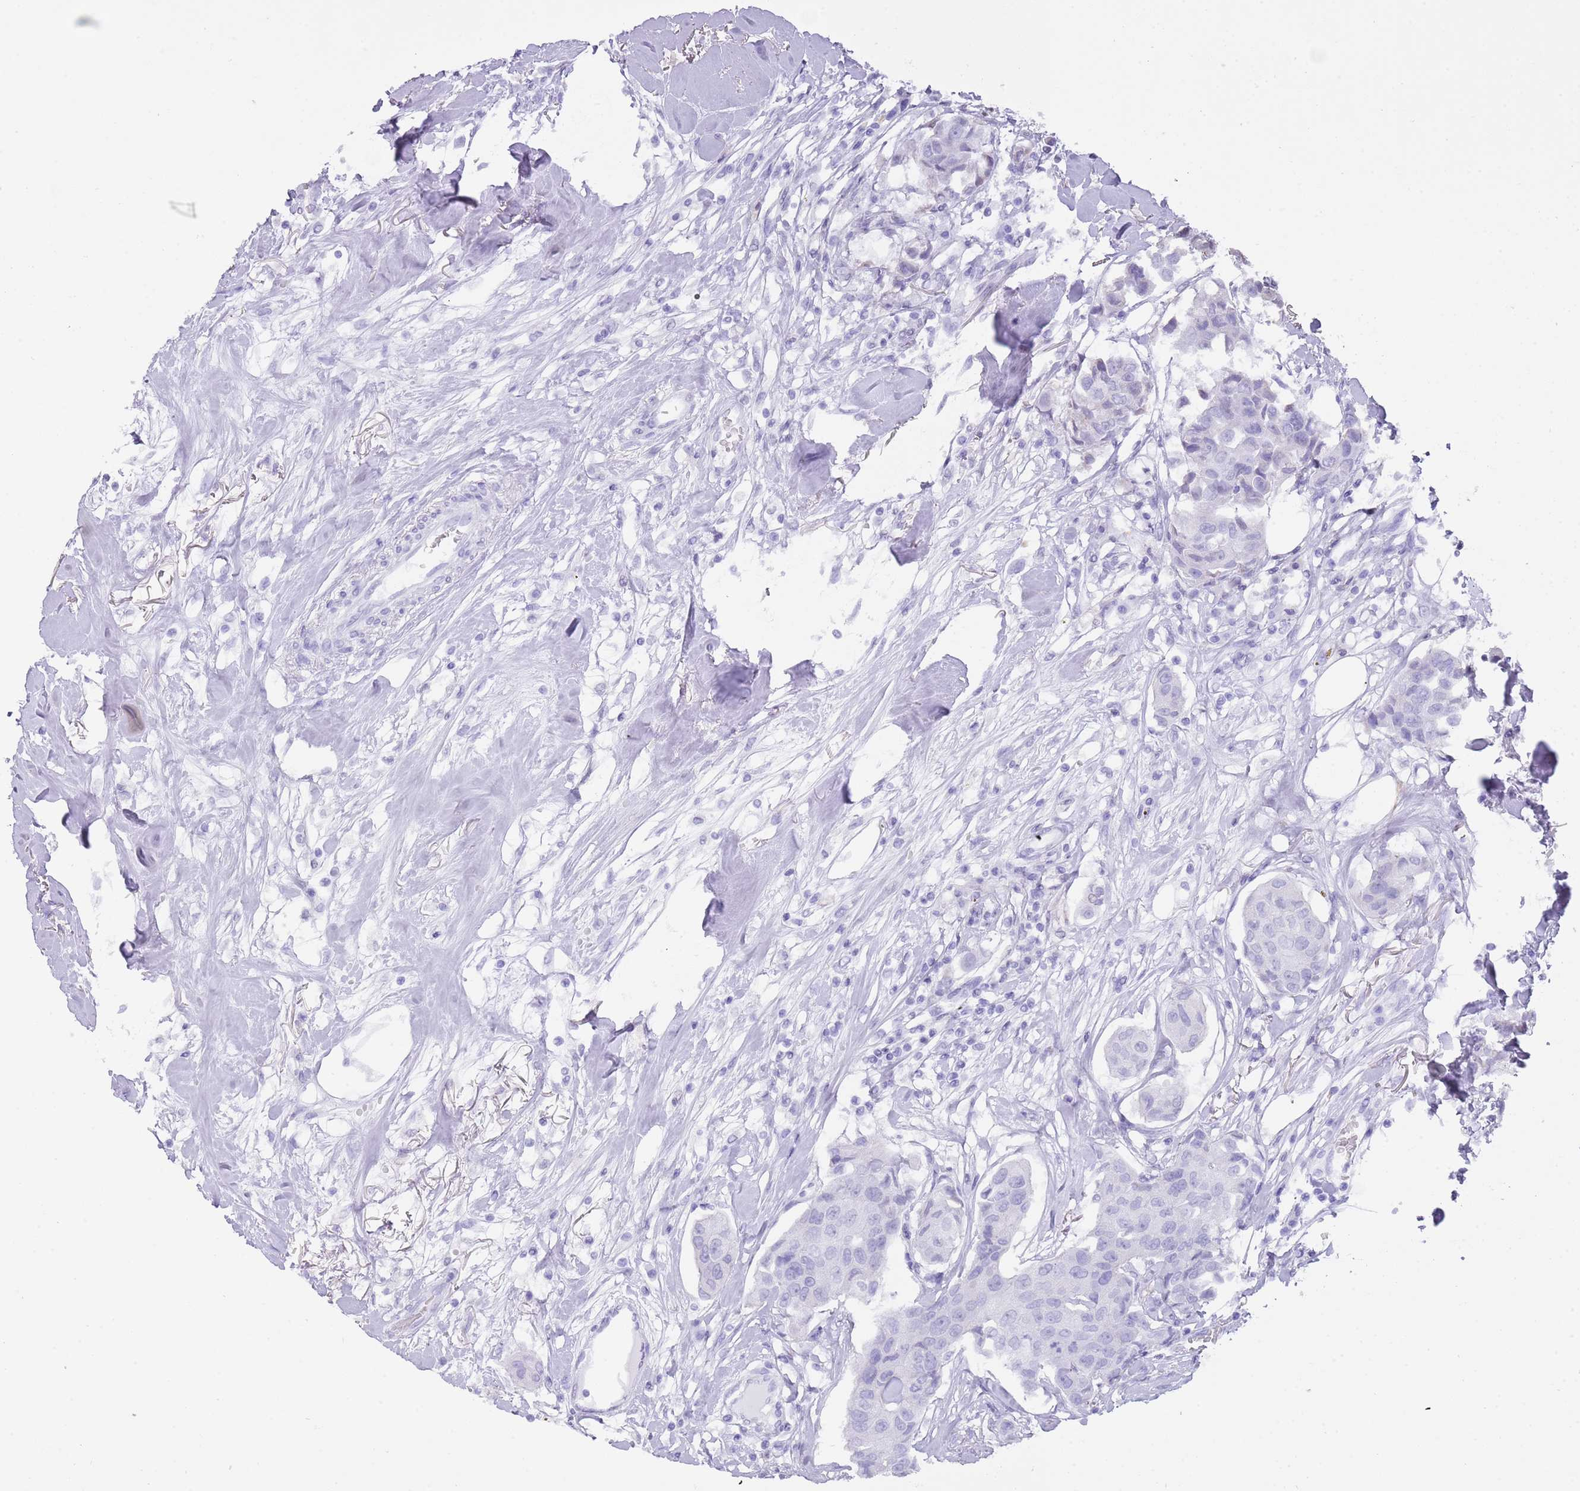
{"staining": {"intensity": "negative", "quantity": "none", "location": "none"}, "tissue": "breast cancer", "cell_type": "Tumor cells", "image_type": "cancer", "snomed": [{"axis": "morphology", "description": "Duct carcinoma"}, {"axis": "topography", "description": "Breast"}], "caption": "A histopathology image of human breast intraductal carcinoma is negative for staining in tumor cells.", "gene": "HDAC8", "patient": {"sex": "female", "age": 80}}